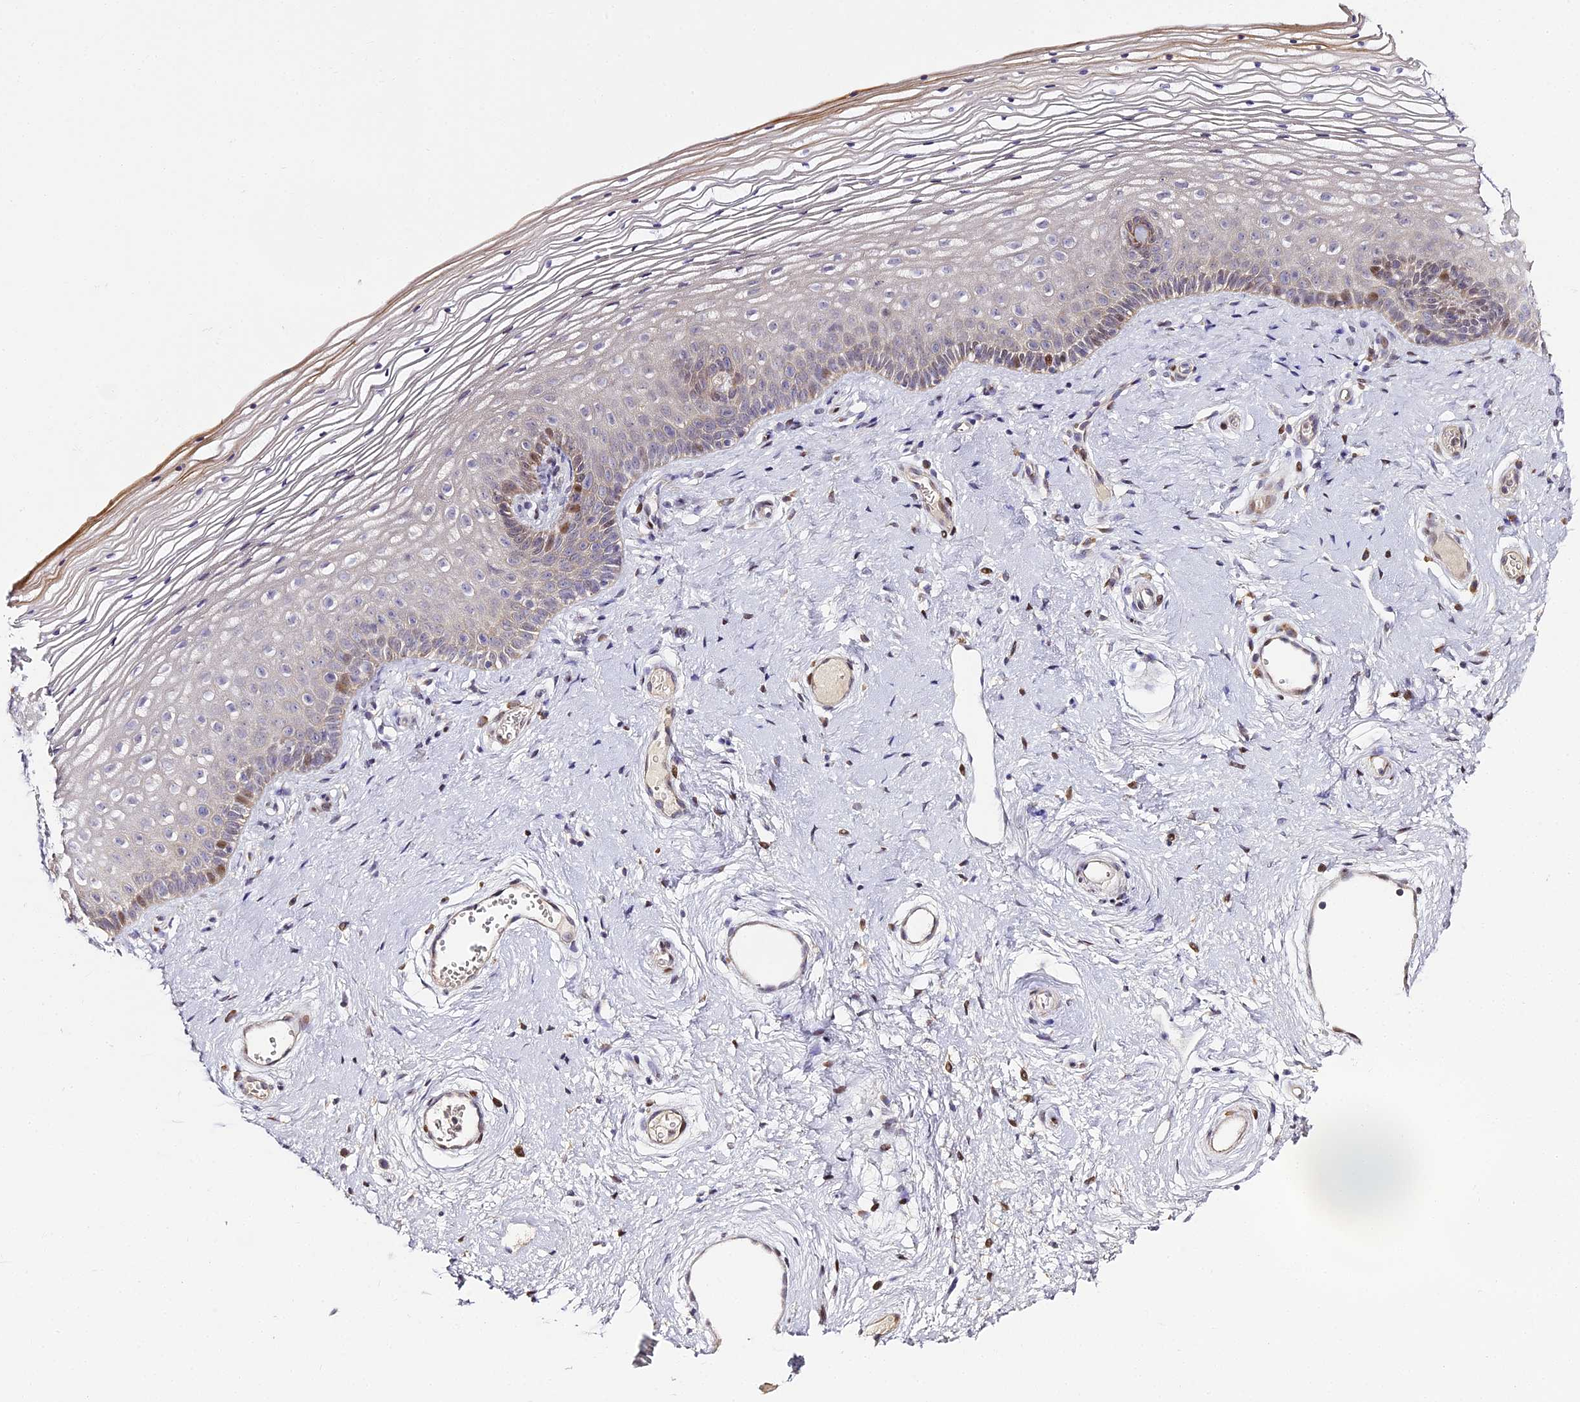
{"staining": {"intensity": "strong", "quantity": "<25%", "location": "nuclear"}, "tissue": "vagina", "cell_type": "Squamous epithelial cells", "image_type": "normal", "snomed": [{"axis": "morphology", "description": "Normal tissue, NOS"}, {"axis": "topography", "description": "Vagina"}], "caption": "Protein positivity by IHC shows strong nuclear staining in approximately <25% of squamous epithelial cells in benign vagina.", "gene": "SERP1", "patient": {"sex": "female", "age": 46}}